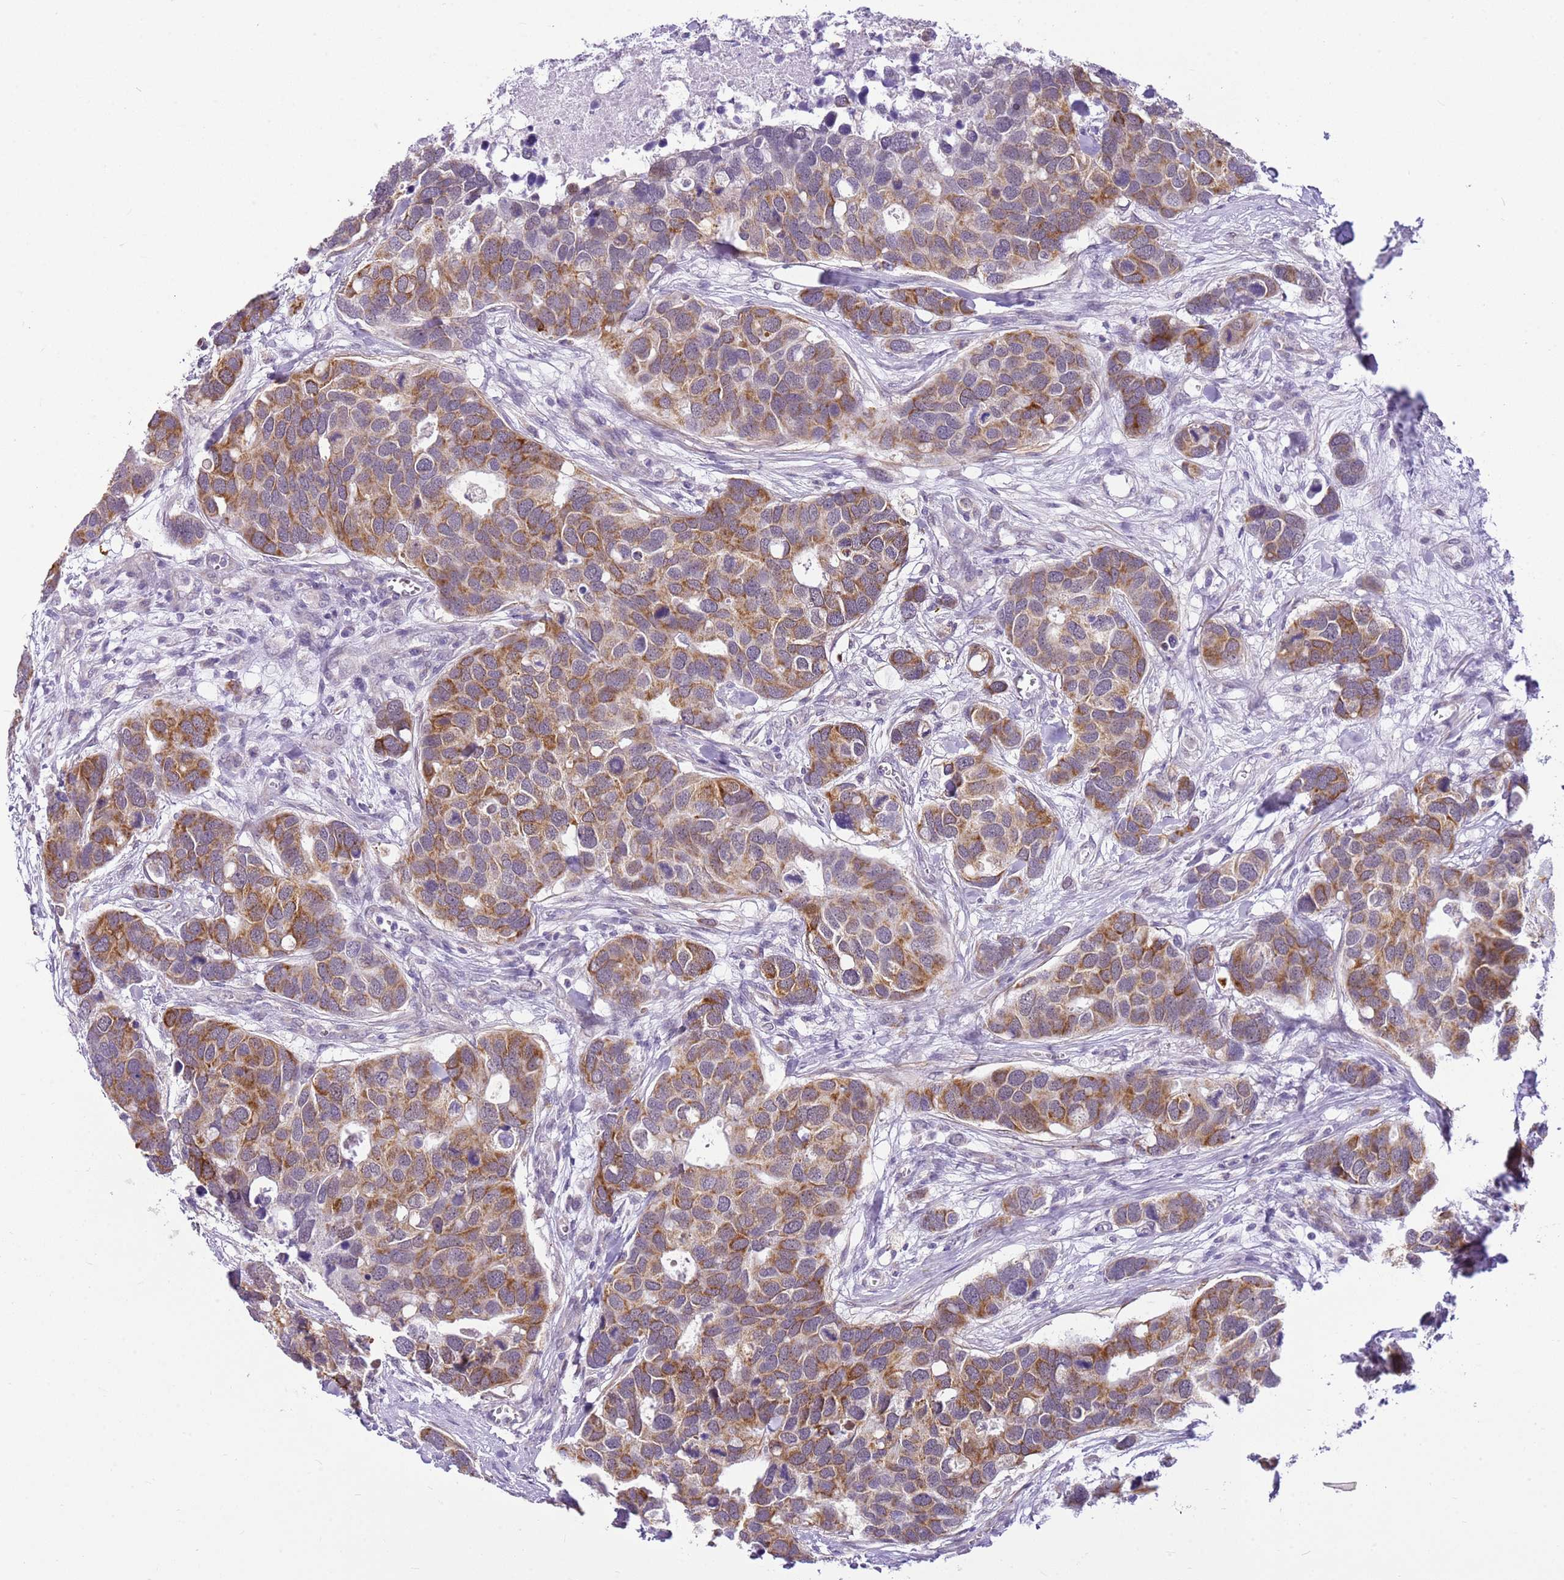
{"staining": {"intensity": "moderate", "quantity": ">75%", "location": "cytoplasmic/membranous"}, "tissue": "breast cancer", "cell_type": "Tumor cells", "image_type": "cancer", "snomed": [{"axis": "morphology", "description": "Duct carcinoma"}, {"axis": "topography", "description": "Breast"}], "caption": "Breast infiltrating ductal carcinoma stained for a protein reveals moderate cytoplasmic/membranous positivity in tumor cells. The staining was performed using DAB (3,3'-diaminobenzidine), with brown indicating positive protein expression. Nuclei are stained blue with hematoxylin.", "gene": "SMIM4", "patient": {"sex": "female", "age": 83}}